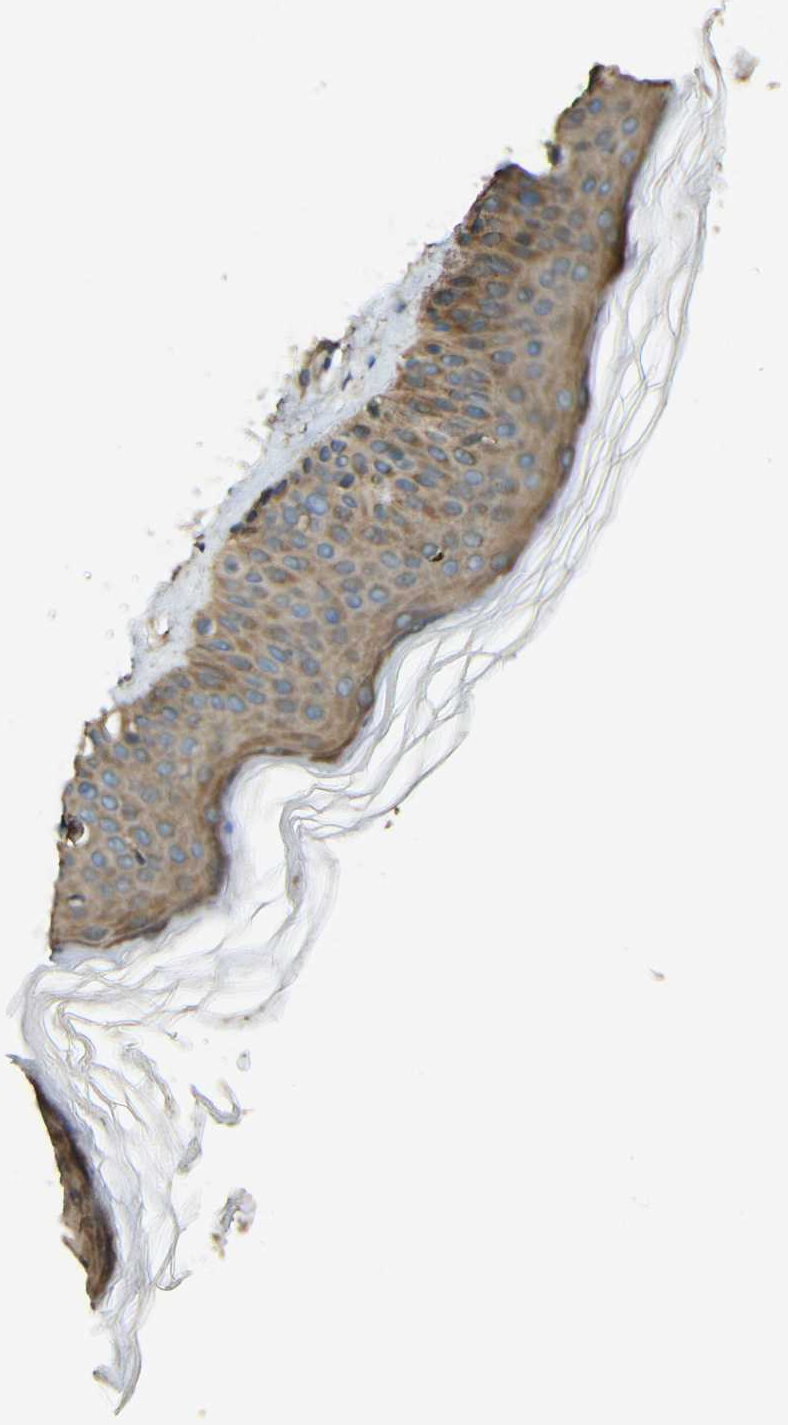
{"staining": {"intensity": "moderate", "quantity": ">75%", "location": "cytoplasmic/membranous"}, "tissue": "skin", "cell_type": "Fibroblasts", "image_type": "normal", "snomed": [{"axis": "morphology", "description": "Normal tissue, NOS"}, {"axis": "topography", "description": "Skin"}], "caption": "High-power microscopy captured an IHC micrograph of unremarkable skin, revealing moderate cytoplasmic/membranous positivity in approximately >75% of fibroblasts. (brown staining indicates protein expression, while blue staining denotes nuclei).", "gene": "ACACA", "patient": {"sex": "male", "age": 71}}